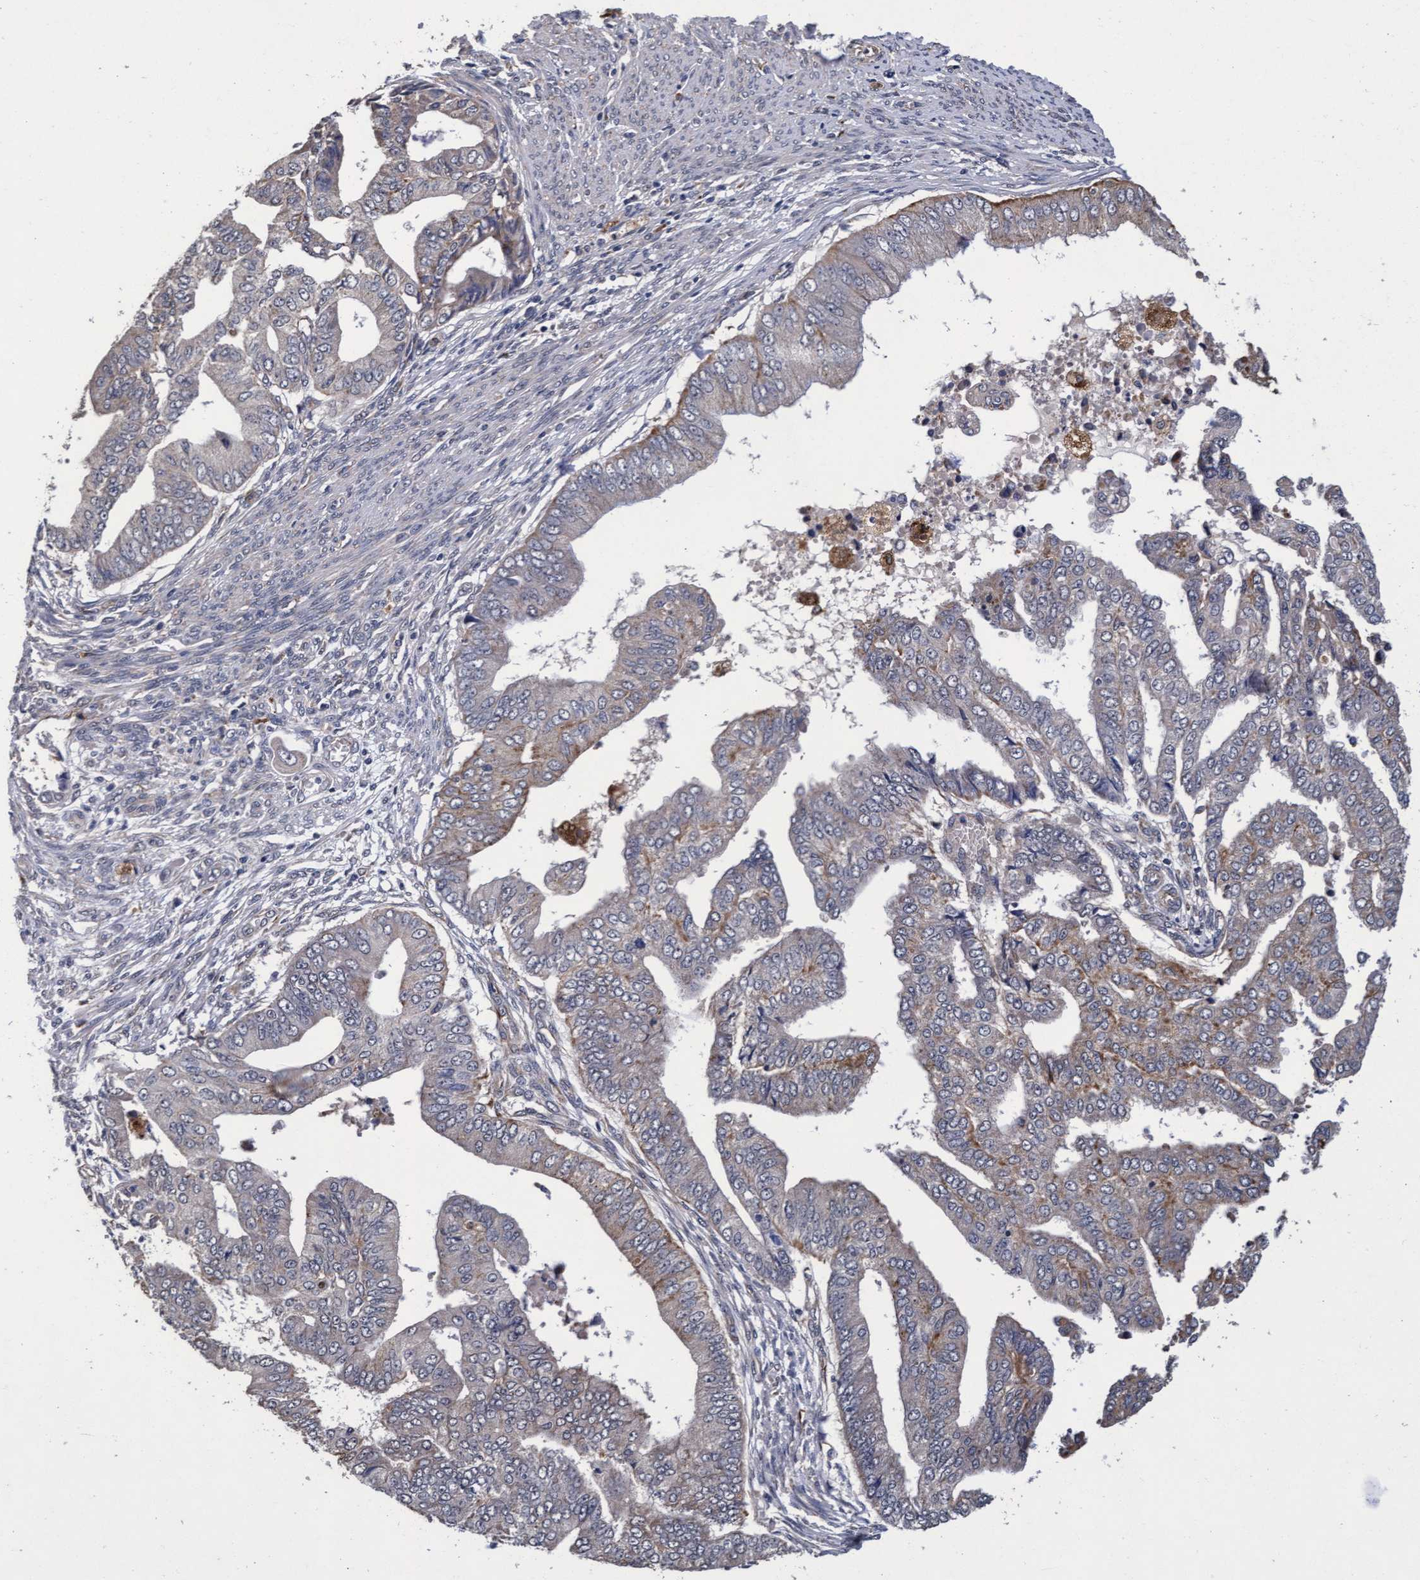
{"staining": {"intensity": "weak", "quantity": "<25%", "location": "cytoplasmic/membranous"}, "tissue": "endometrial cancer", "cell_type": "Tumor cells", "image_type": "cancer", "snomed": [{"axis": "morphology", "description": "Polyp, NOS"}, {"axis": "morphology", "description": "Adenocarcinoma, NOS"}, {"axis": "morphology", "description": "Adenoma, NOS"}, {"axis": "topography", "description": "Endometrium"}], "caption": "Endometrial cancer (adenoma) was stained to show a protein in brown. There is no significant positivity in tumor cells. The staining is performed using DAB brown chromogen with nuclei counter-stained in using hematoxylin.", "gene": "CPQ", "patient": {"sex": "female", "age": 79}}